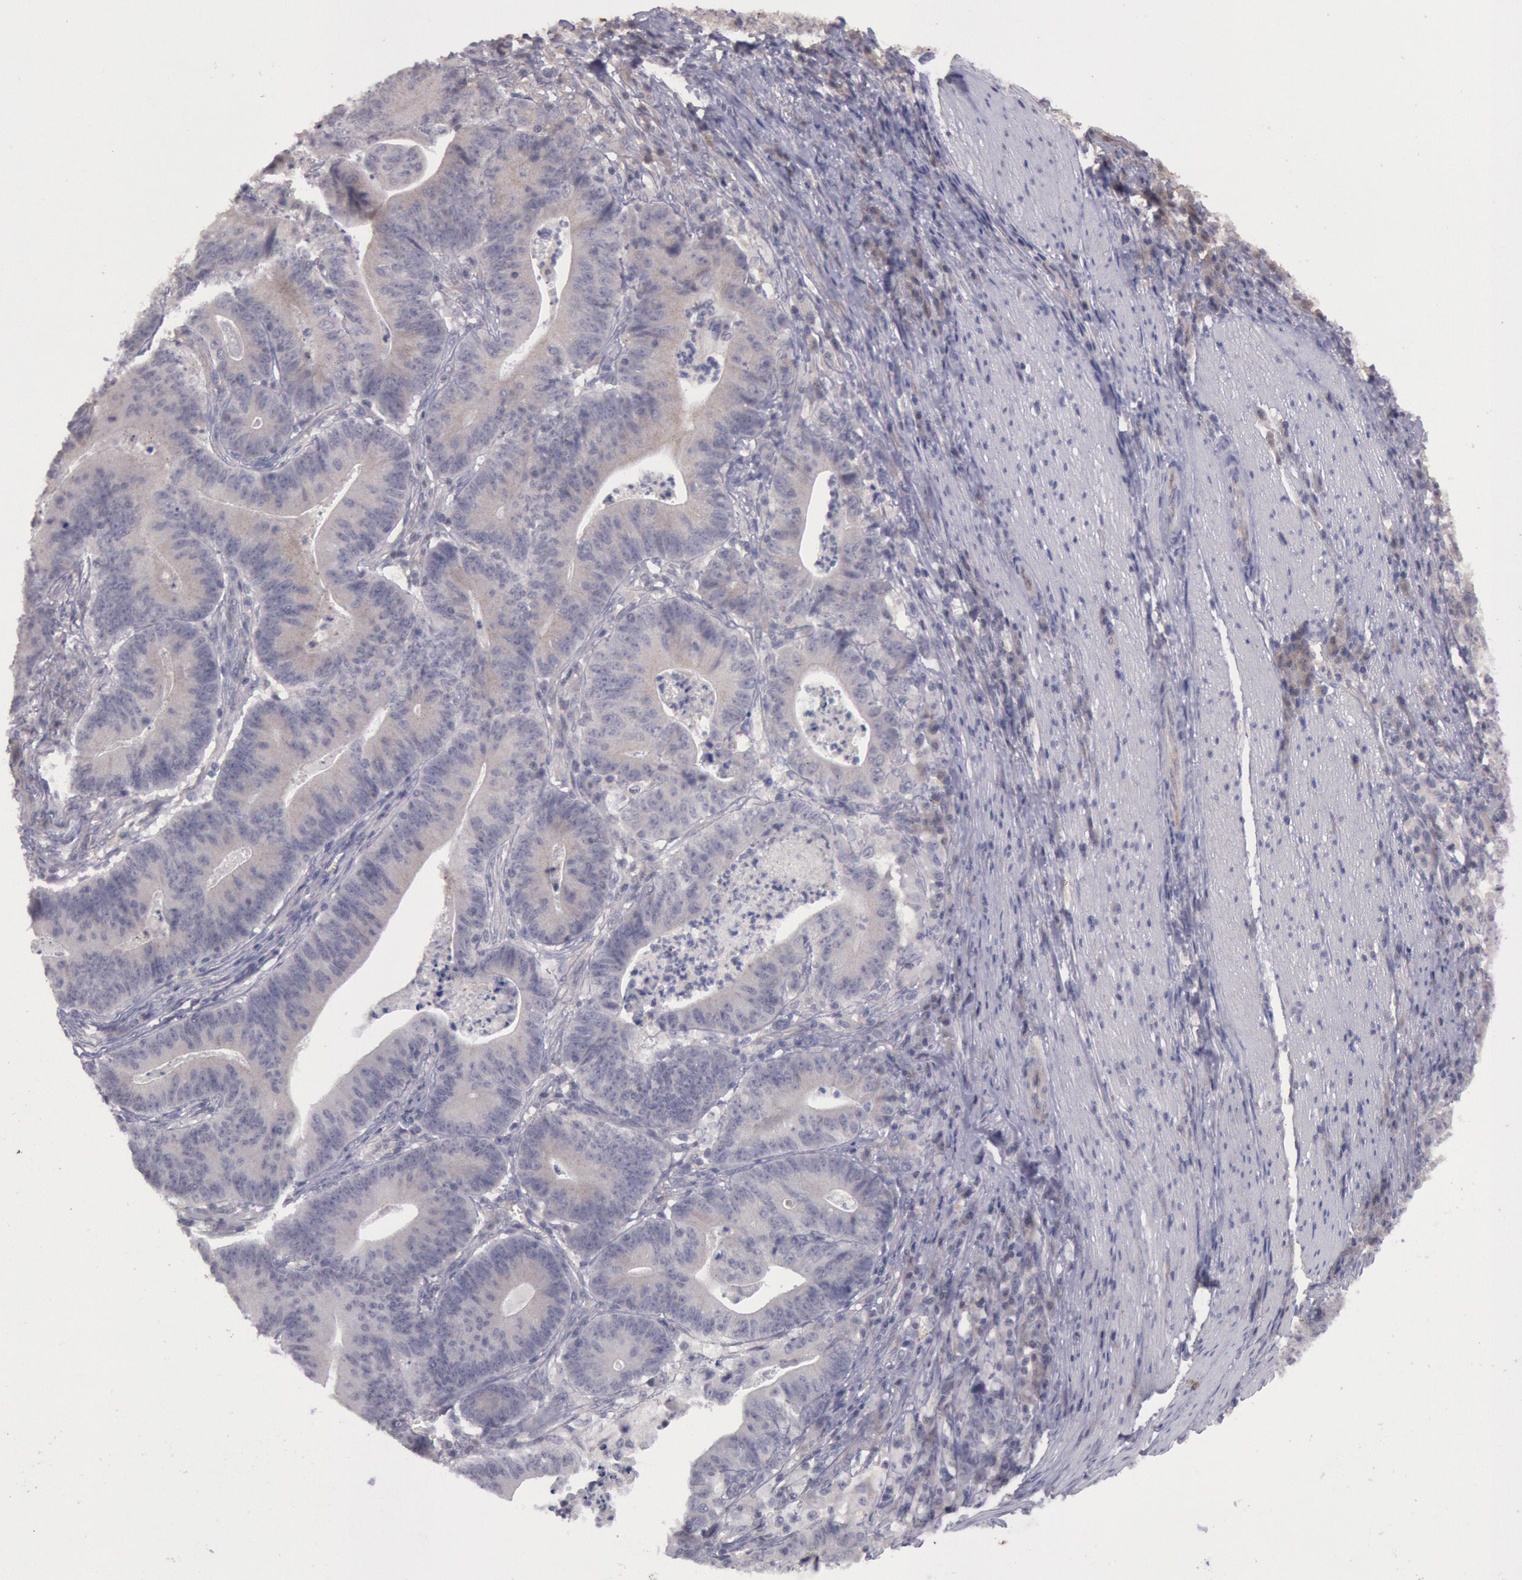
{"staining": {"intensity": "weak", "quantity": "25%-75%", "location": "cytoplasmic/membranous"}, "tissue": "stomach cancer", "cell_type": "Tumor cells", "image_type": "cancer", "snomed": [{"axis": "morphology", "description": "Adenocarcinoma, NOS"}, {"axis": "topography", "description": "Stomach, lower"}], "caption": "Weak cytoplasmic/membranous staining for a protein is appreciated in about 25%-75% of tumor cells of adenocarcinoma (stomach) using IHC.", "gene": "TRIB2", "patient": {"sex": "female", "age": 86}}